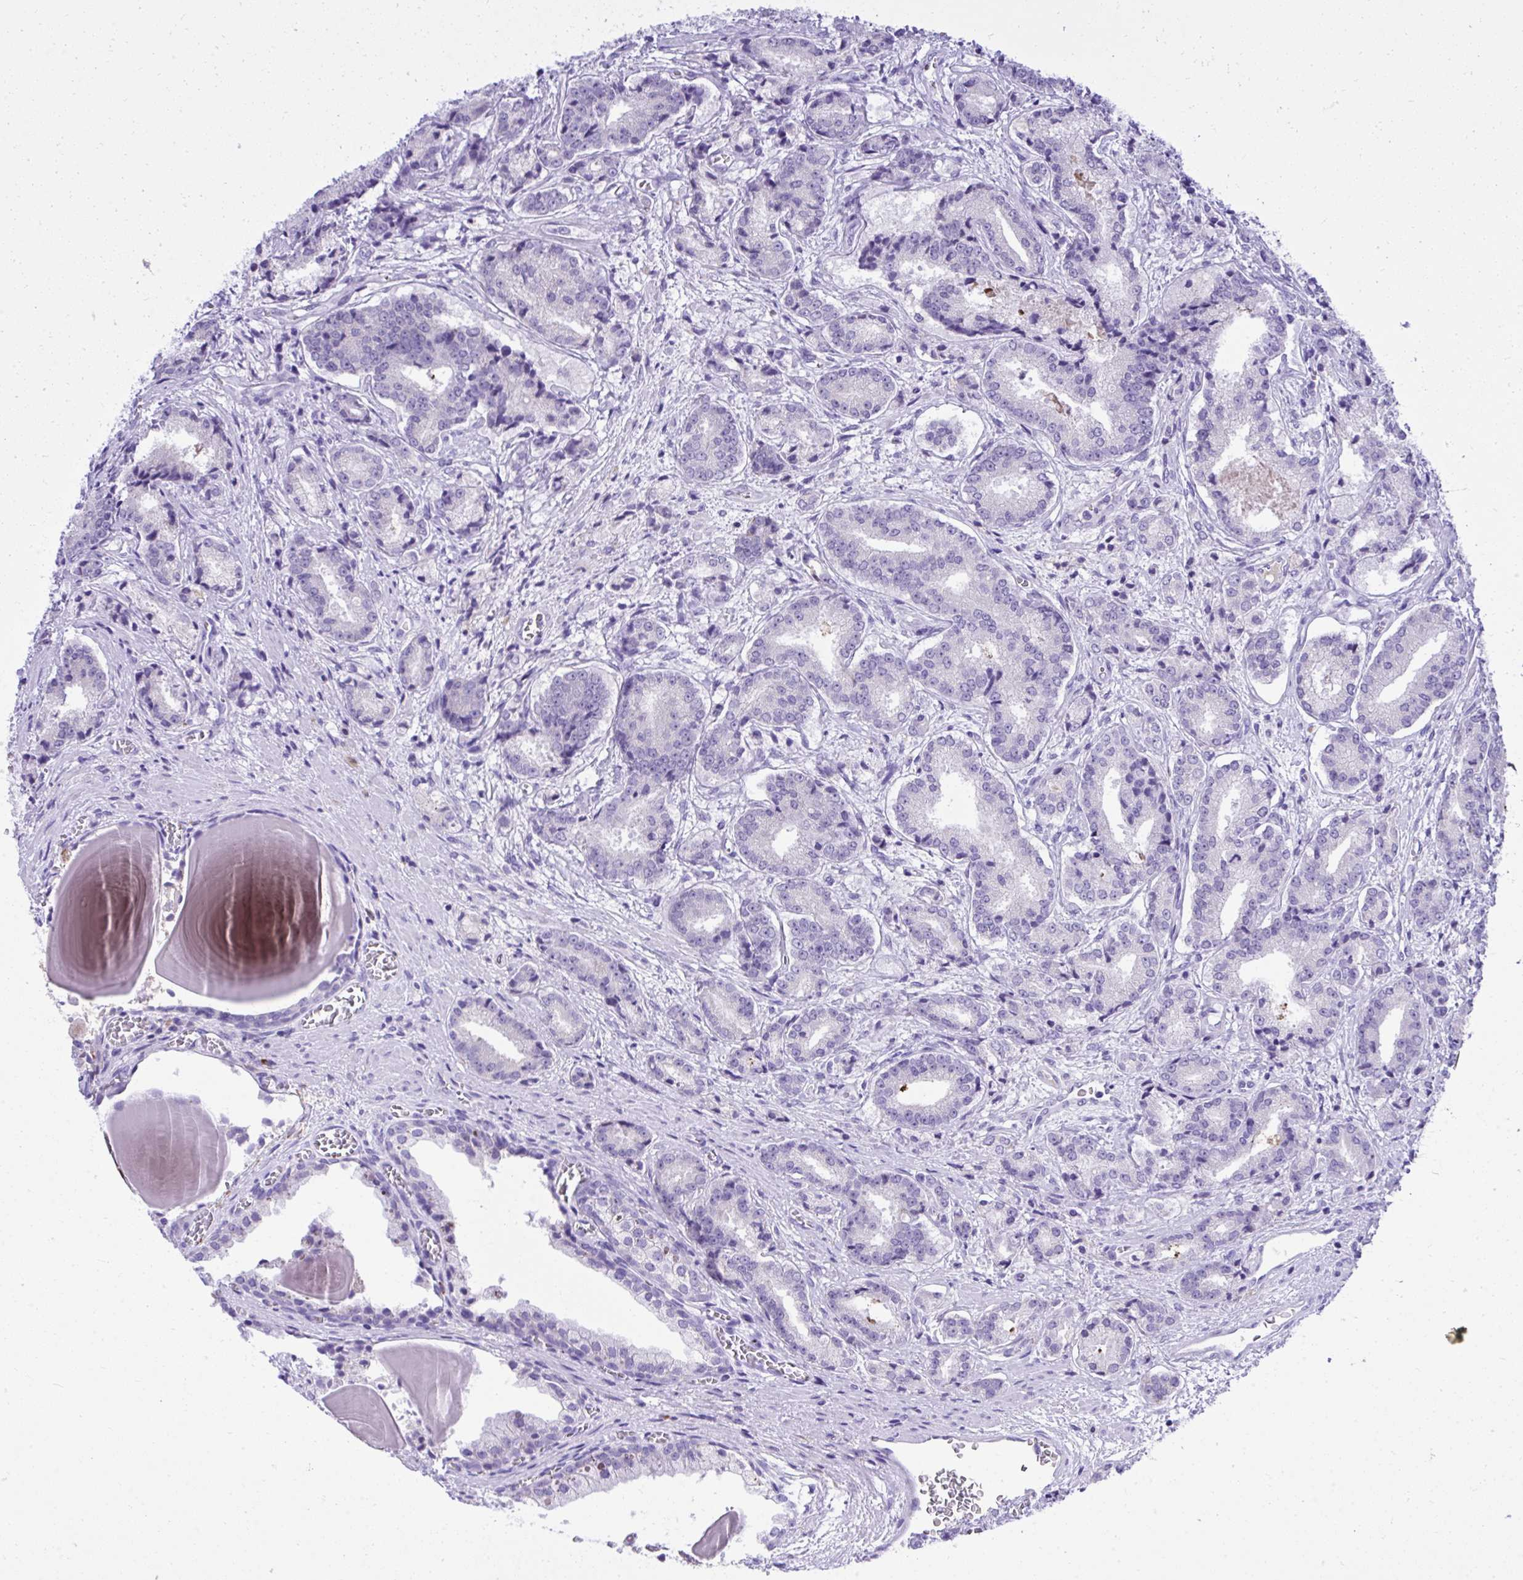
{"staining": {"intensity": "negative", "quantity": "none", "location": "none"}, "tissue": "prostate cancer", "cell_type": "Tumor cells", "image_type": "cancer", "snomed": [{"axis": "morphology", "description": "Adenocarcinoma, High grade"}, {"axis": "topography", "description": "Prostate and seminal vesicle, NOS"}], "caption": "An immunohistochemistry photomicrograph of adenocarcinoma (high-grade) (prostate) is shown. There is no staining in tumor cells of adenocarcinoma (high-grade) (prostate). The staining was performed using DAB to visualize the protein expression in brown, while the nuclei were stained in blue with hematoxylin (Magnification: 20x).", "gene": "ST6GALNAC3", "patient": {"sex": "male", "age": 61}}